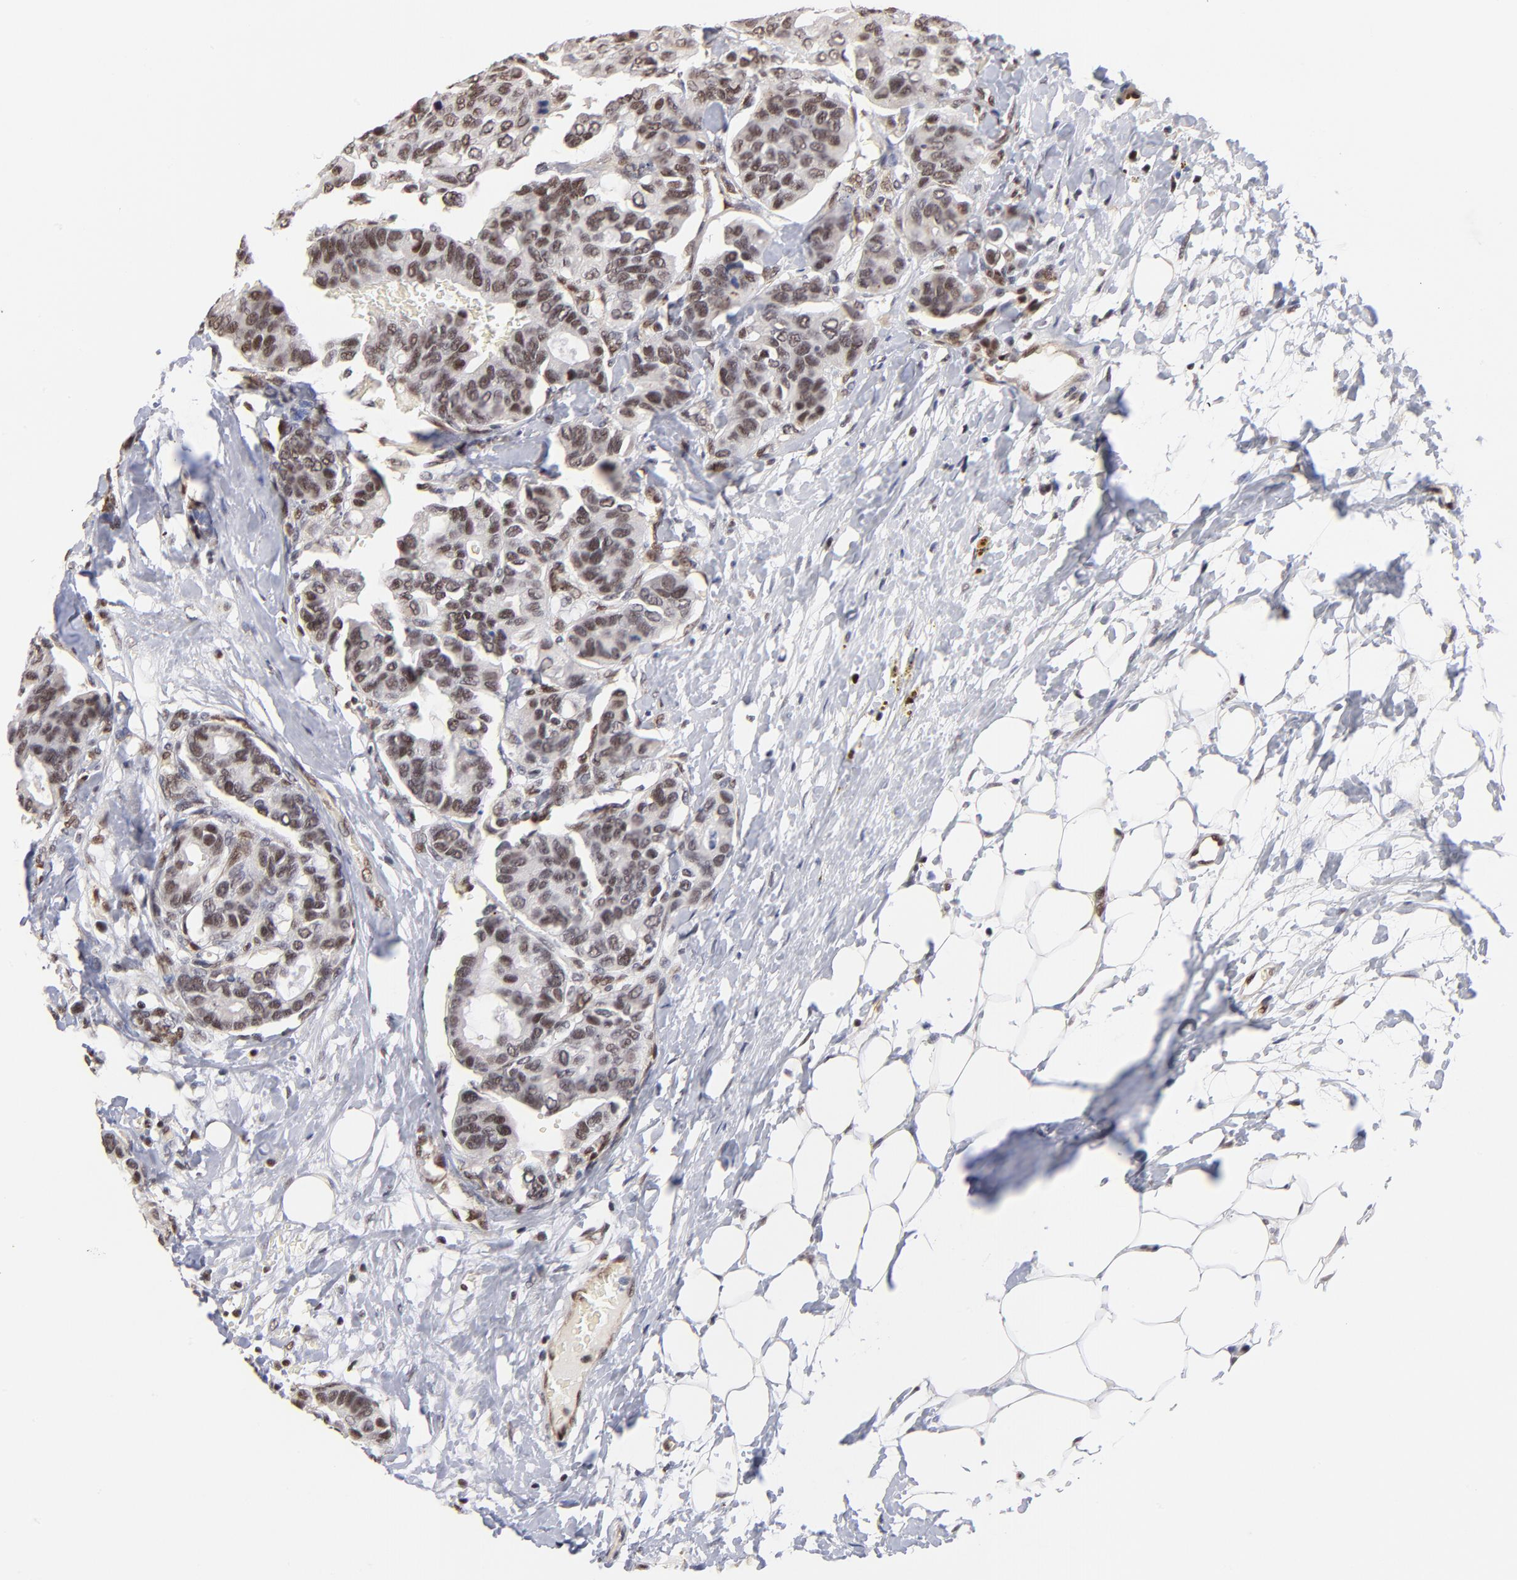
{"staining": {"intensity": "moderate", "quantity": ">75%", "location": "nuclear"}, "tissue": "breast cancer", "cell_type": "Tumor cells", "image_type": "cancer", "snomed": [{"axis": "morphology", "description": "Duct carcinoma"}, {"axis": "topography", "description": "Breast"}], "caption": "DAB (3,3'-diaminobenzidine) immunohistochemical staining of invasive ductal carcinoma (breast) shows moderate nuclear protein expression in approximately >75% of tumor cells.", "gene": "GABPA", "patient": {"sex": "female", "age": 69}}